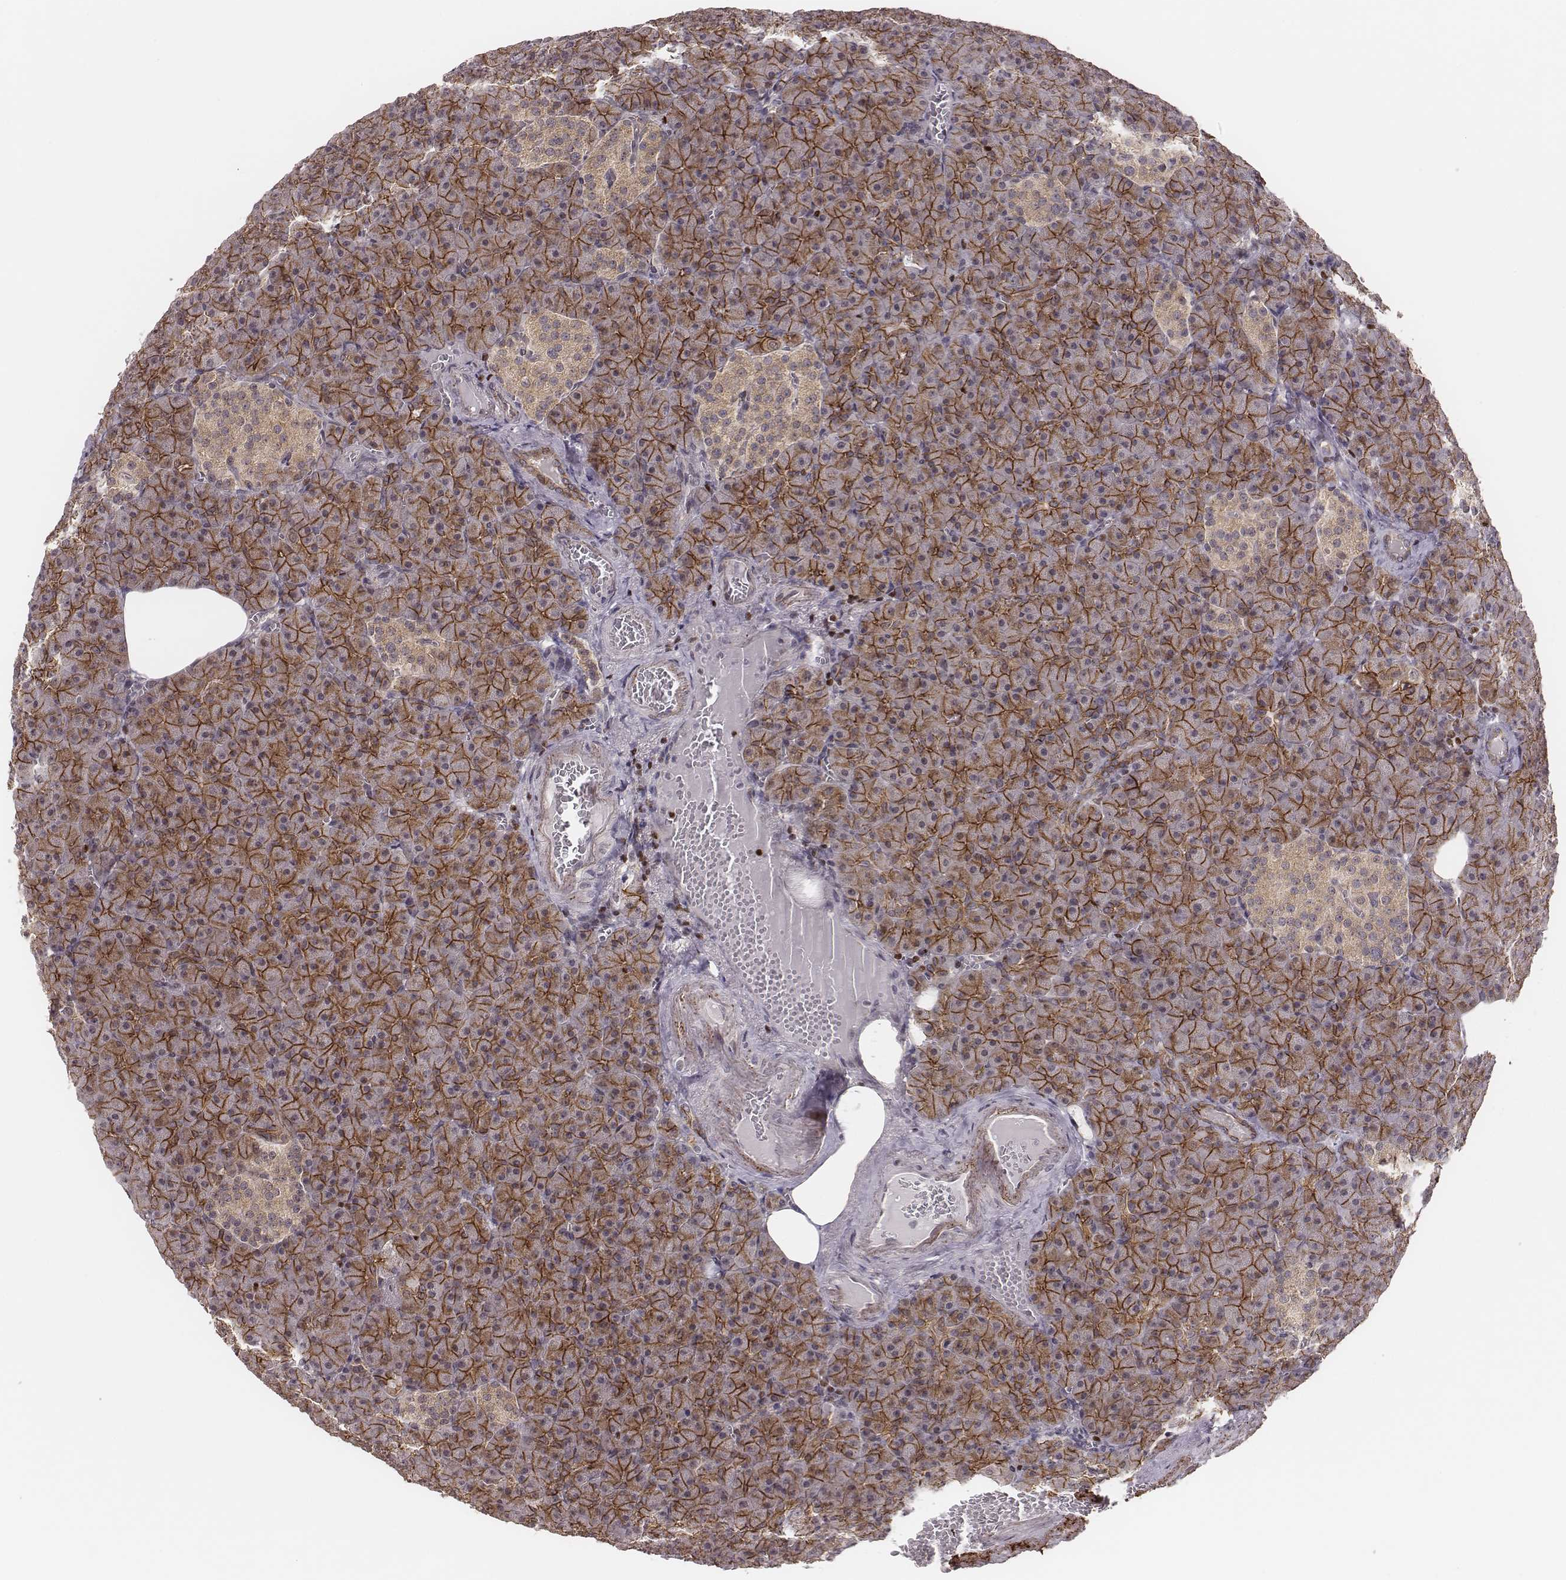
{"staining": {"intensity": "moderate", "quantity": ">75%", "location": "cytoplasmic/membranous"}, "tissue": "pancreas", "cell_type": "Exocrine glandular cells", "image_type": "normal", "snomed": [{"axis": "morphology", "description": "Normal tissue, NOS"}, {"axis": "topography", "description": "Pancreas"}], "caption": "Immunohistochemistry (DAB (3,3'-diaminobenzidine)) staining of unremarkable human pancreas displays moderate cytoplasmic/membranous protein staining in approximately >75% of exocrine glandular cells.", "gene": "WDR59", "patient": {"sex": "female", "age": 74}}